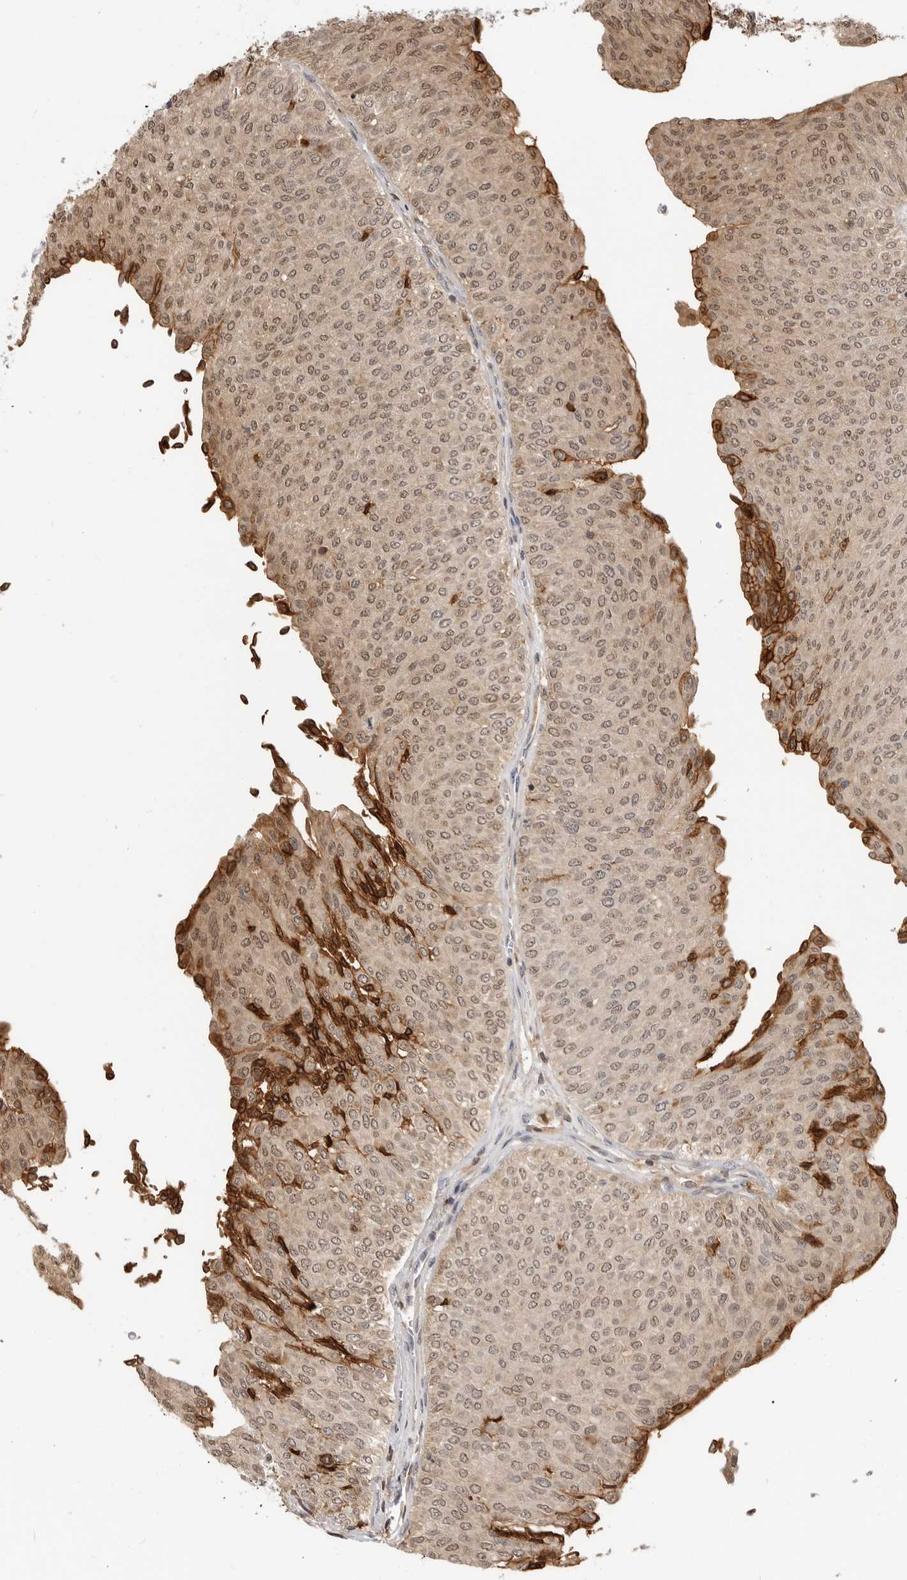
{"staining": {"intensity": "weak", "quantity": ">75%", "location": "cytoplasmic/membranous,nuclear"}, "tissue": "urothelial cancer", "cell_type": "Tumor cells", "image_type": "cancer", "snomed": [{"axis": "morphology", "description": "Urothelial carcinoma, Low grade"}, {"axis": "topography", "description": "Urinary bladder"}], "caption": "The immunohistochemical stain labels weak cytoplasmic/membranous and nuclear expression in tumor cells of urothelial cancer tissue.", "gene": "ANXA11", "patient": {"sex": "male", "age": 78}}